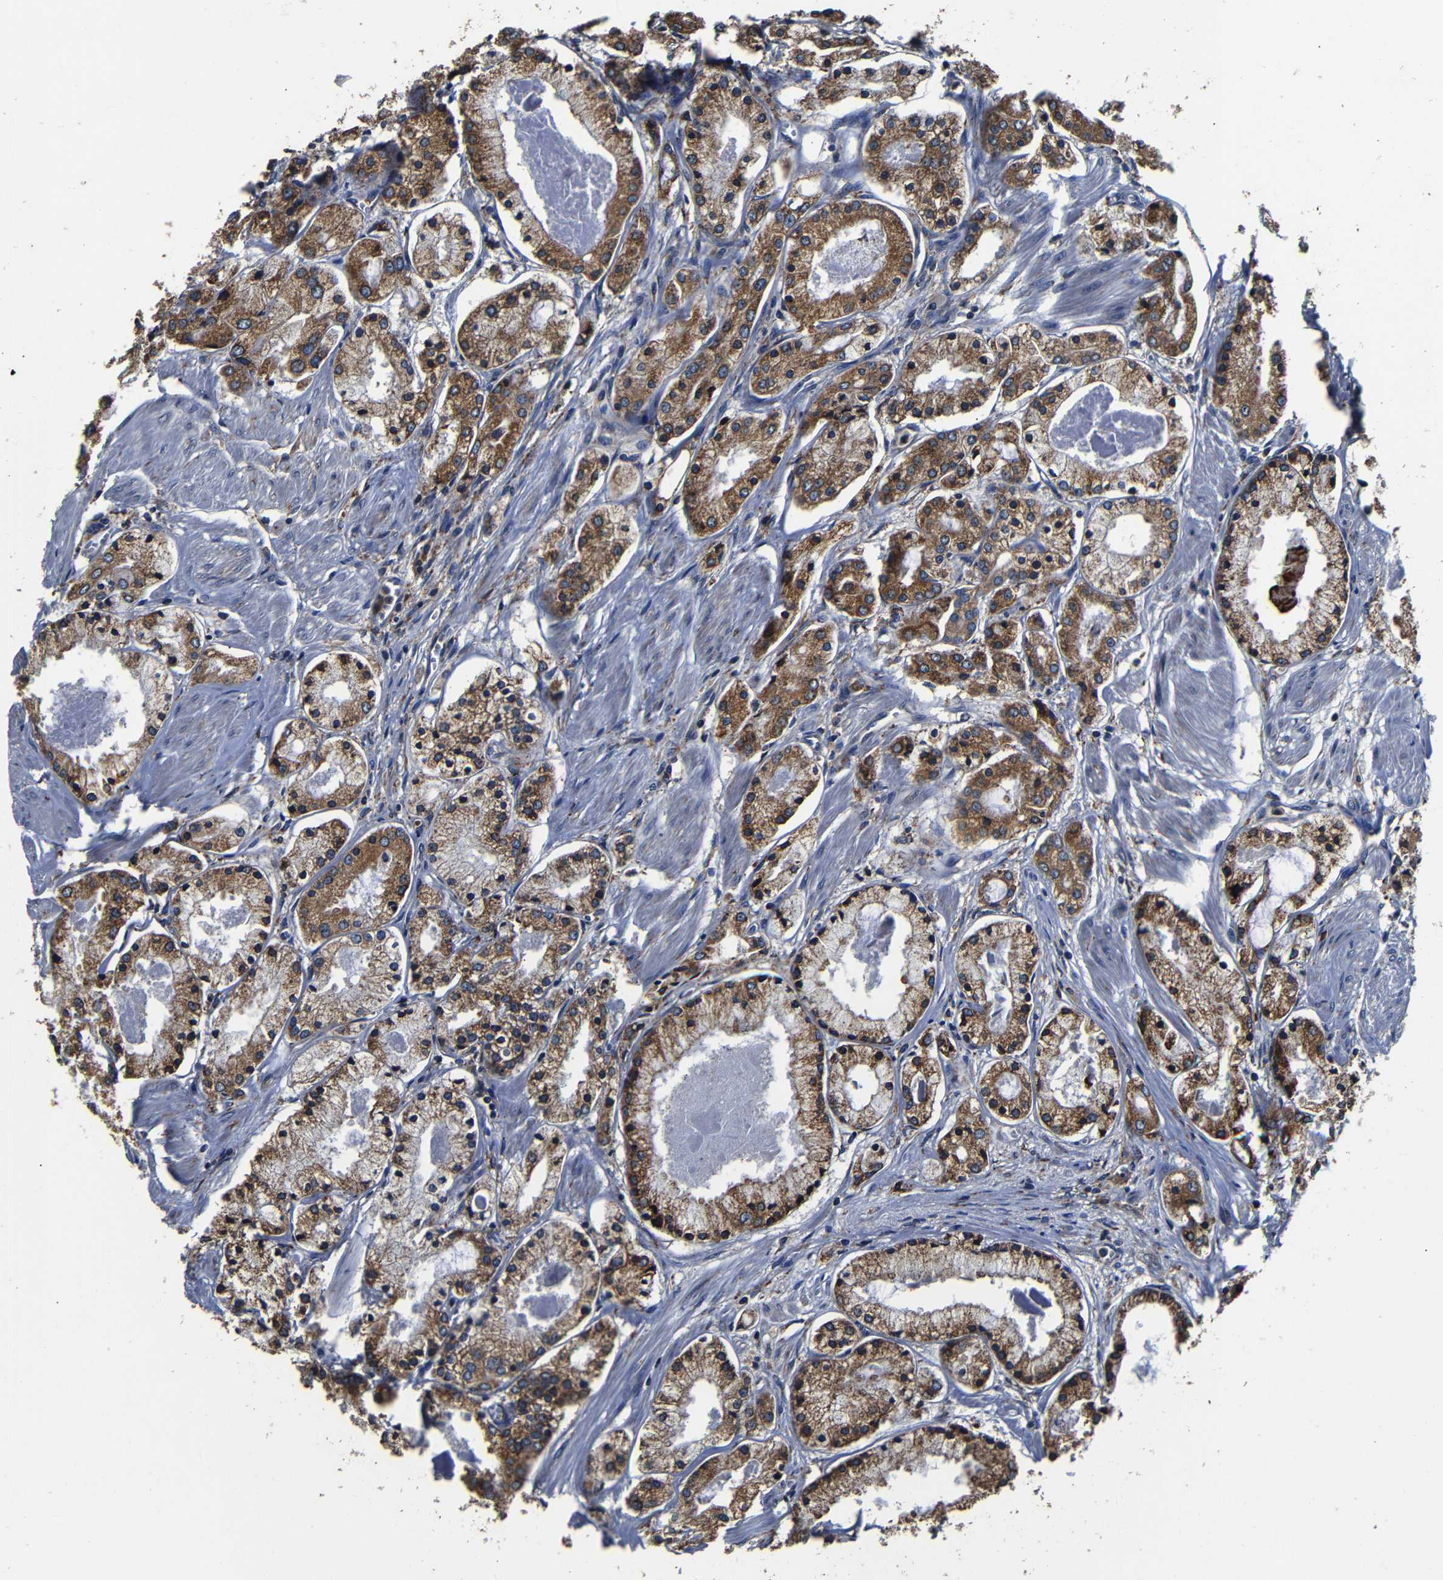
{"staining": {"intensity": "moderate", "quantity": ">75%", "location": "cytoplasmic/membranous"}, "tissue": "prostate cancer", "cell_type": "Tumor cells", "image_type": "cancer", "snomed": [{"axis": "morphology", "description": "Adenocarcinoma, High grade"}, {"axis": "topography", "description": "Prostate"}], "caption": "Protein expression analysis of high-grade adenocarcinoma (prostate) exhibits moderate cytoplasmic/membranous expression in about >75% of tumor cells.", "gene": "SCN9A", "patient": {"sex": "male", "age": 66}}